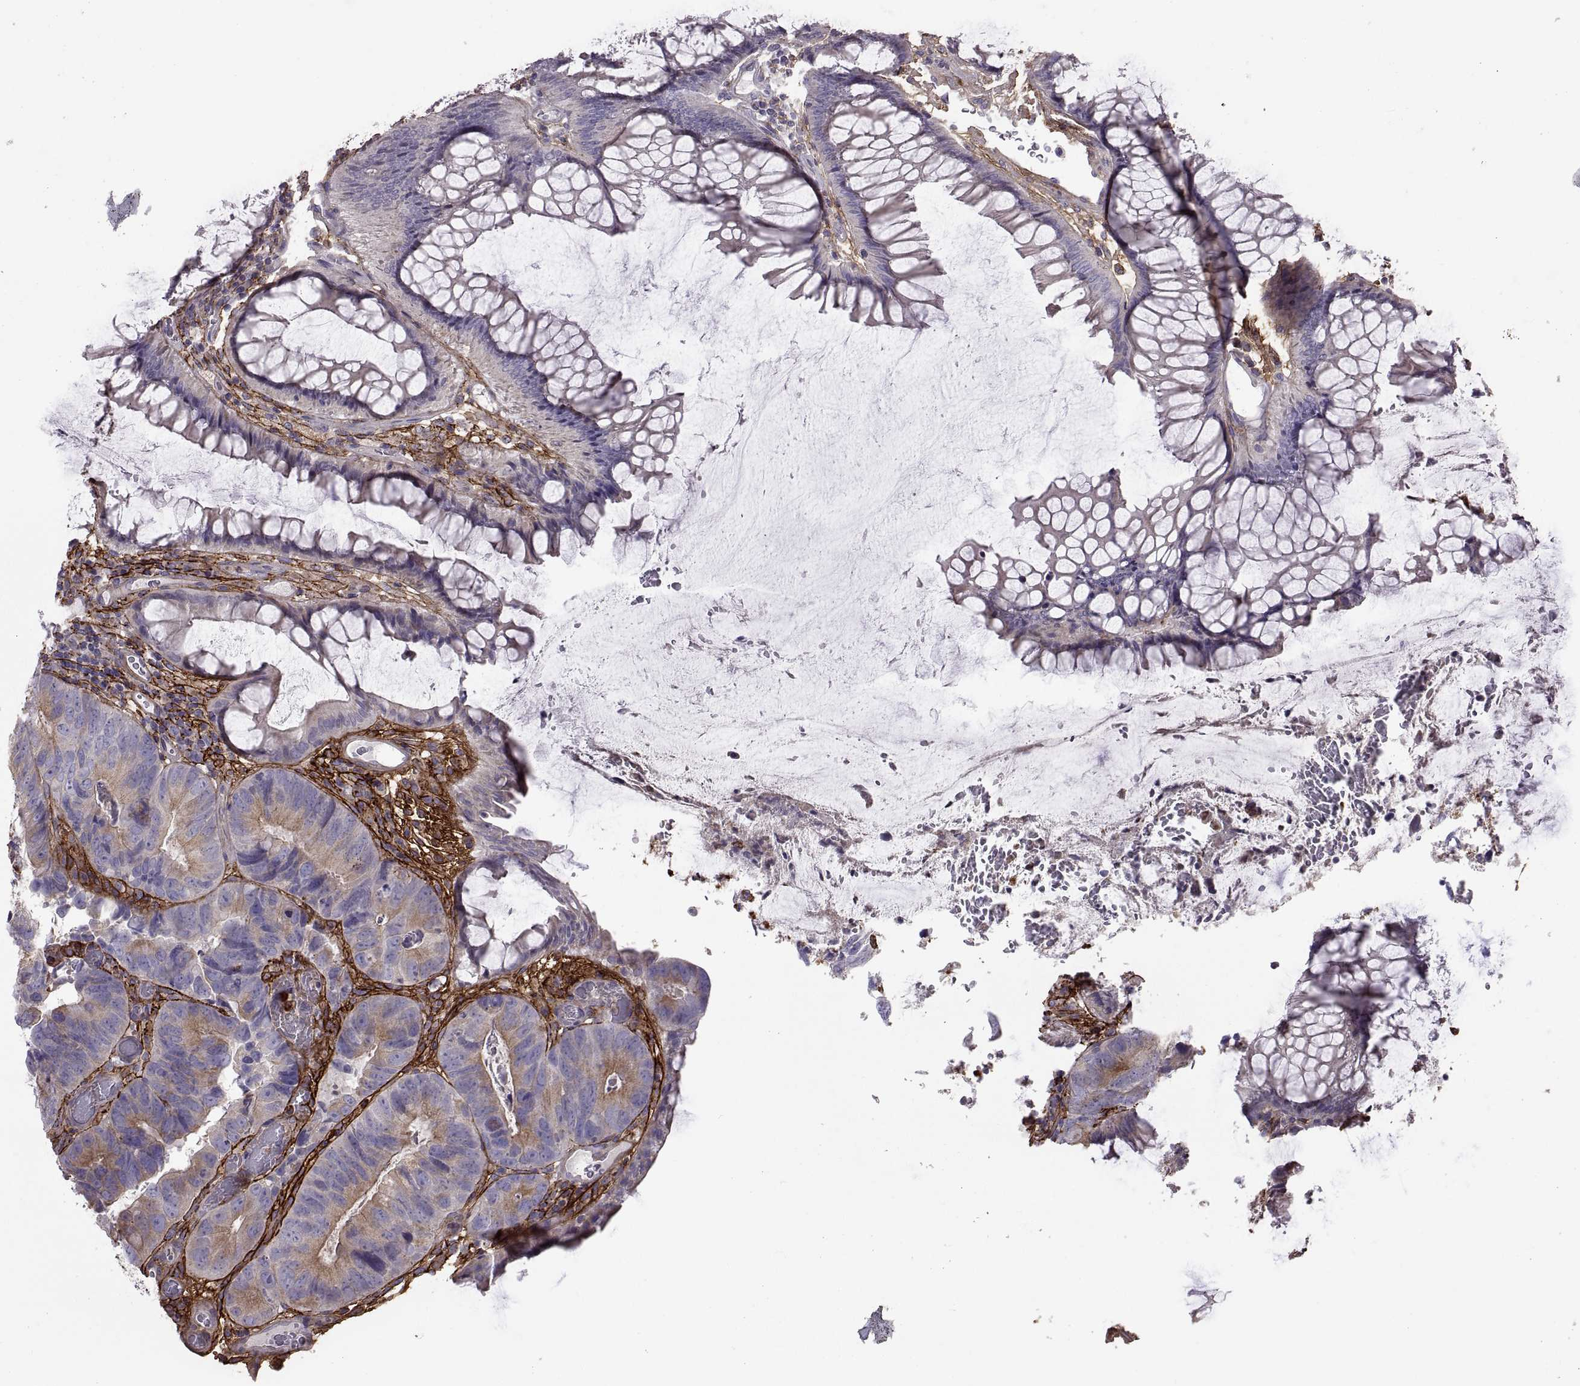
{"staining": {"intensity": "moderate", "quantity": "<25%", "location": "cytoplasmic/membranous"}, "tissue": "colorectal cancer", "cell_type": "Tumor cells", "image_type": "cancer", "snomed": [{"axis": "morphology", "description": "Adenocarcinoma, NOS"}, {"axis": "topography", "description": "Colon"}], "caption": "Colorectal cancer (adenocarcinoma) was stained to show a protein in brown. There is low levels of moderate cytoplasmic/membranous expression in approximately <25% of tumor cells. The protein of interest is stained brown, and the nuclei are stained in blue (DAB (3,3'-diaminobenzidine) IHC with brightfield microscopy, high magnification).", "gene": "EMILIN2", "patient": {"sex": "female", "age": 67}}